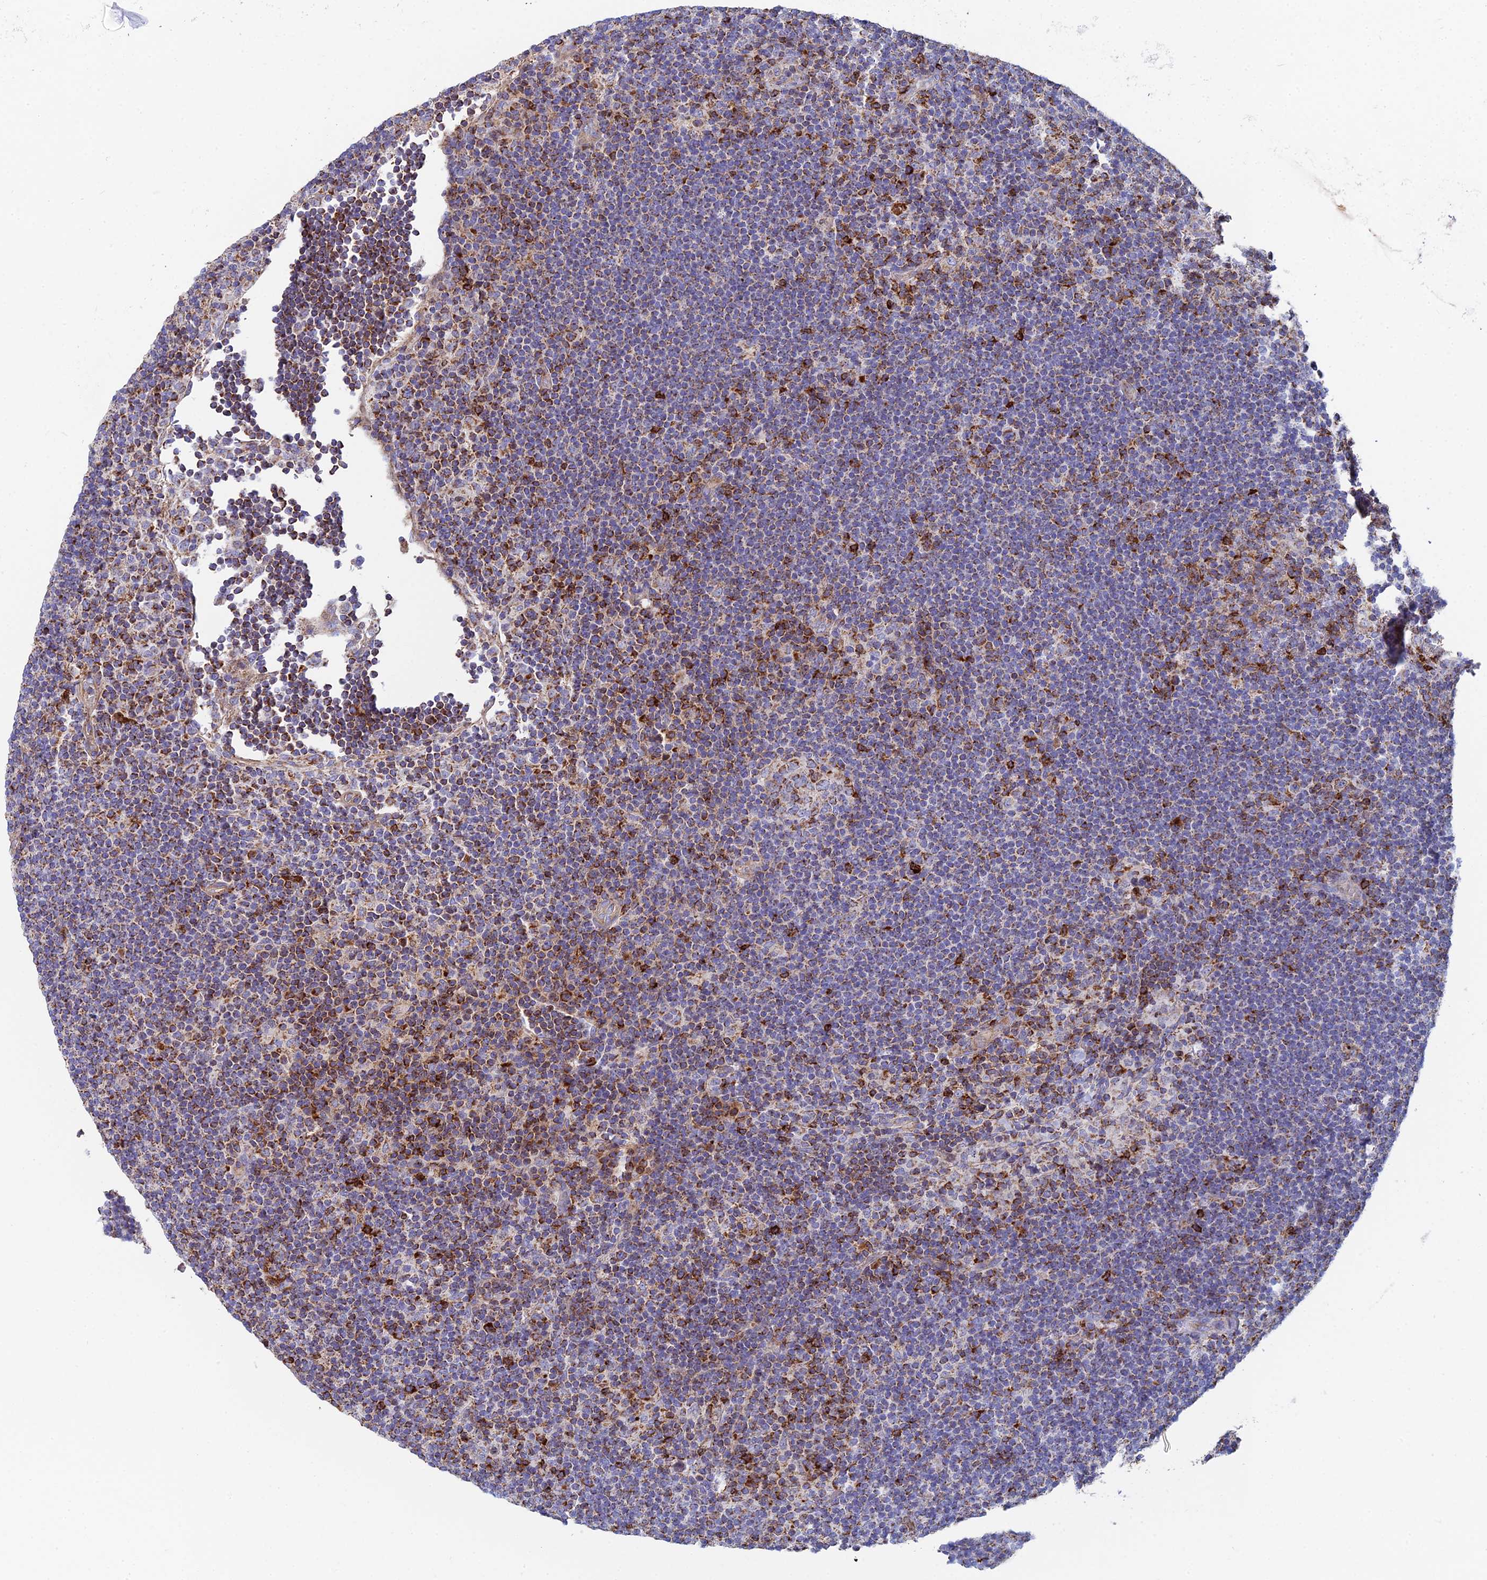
{"staining": {"intensity": "weak", "quantity": "25%-75%", "location": "cytoplasmic/membranous"}, "tissue": "lymphoma", "cell_type": "Tumor cells", "image_type": "cancer", "snomed": [{"axis": "morphology", "description": "Hodgkin's disease, NOS"}, {"axis": "topography", "description": "Lymph node"}], "caption": "Brown immunohistochemical staining in human lymphoma demonstrates weak cytoplasmic/membranous expression in about 25%-75% of tumor cells. The staining is performed using DAB brown chromogen to label protein expression. The nuclei are counter-stained blue using hematoxylin.", "gene": "SPOCK2", "patient": {"sex": "female", "age": 57}}